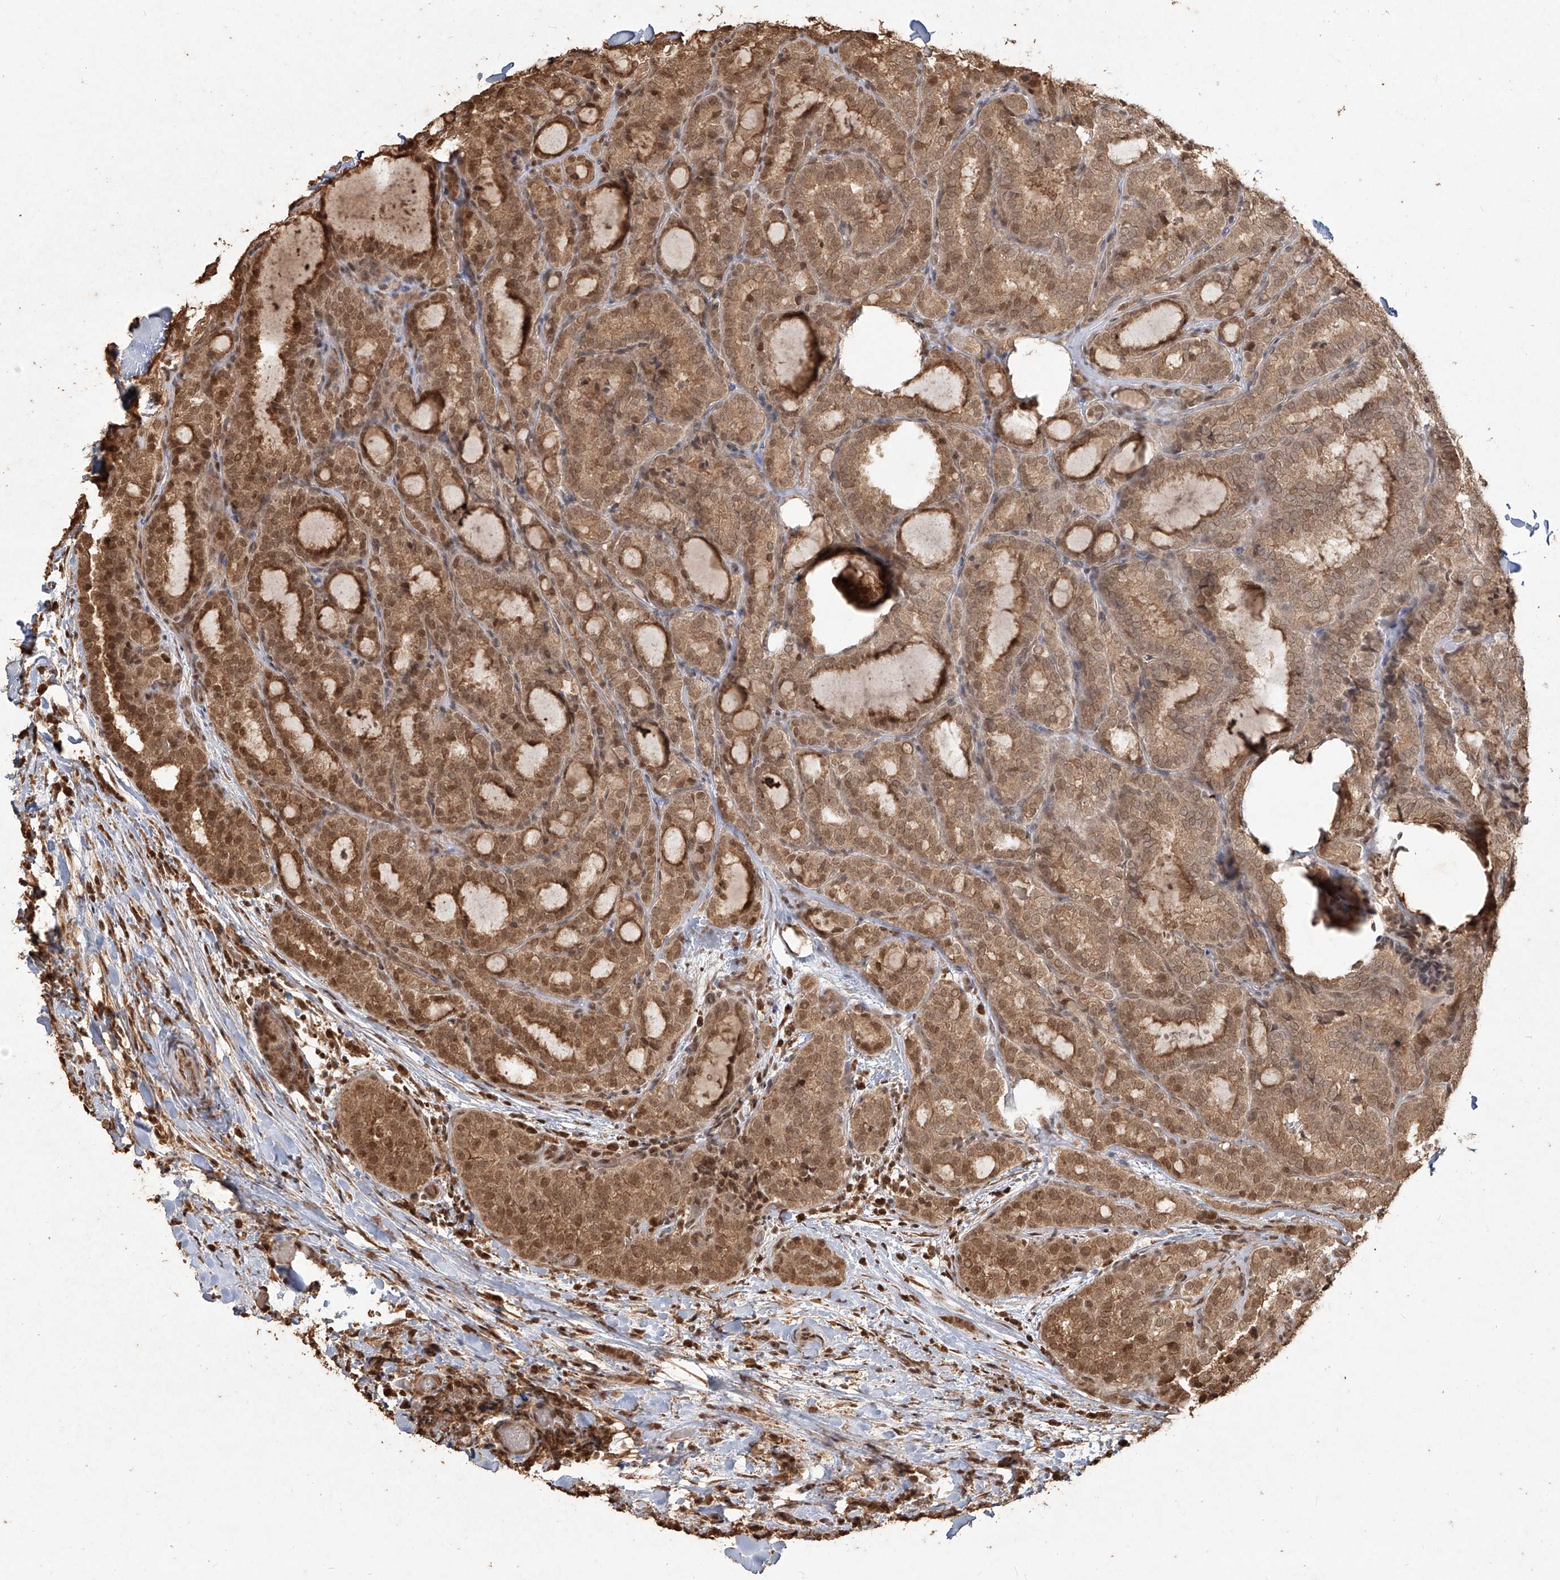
{"staining": {"intensity": "moderate", "quantity": ">75%", "location": "cytoplasmic/membranous,nuclear"}, "tissue": "thyroid cancer", "cell_type": "Tumor cells", "image_type": "cancer", "snomed": [{"axis": "morphology", "description": "Normal tissue, NOS"}, {"axis": "morphology", "description": "Papillary adenocarcinoma, NOS"}, {"axis": "topography", "description": "Thyroid gland"}], "caption": "Thyroid papillary adenocarcinoma tissue shows moderate cytoplasmic/membranous and nuclear positivity in about >75% of tumor cells, visualized by immunohistochemistry.", "gene": "UBE2K", "patient": {"sex": "female", "age": 30}}